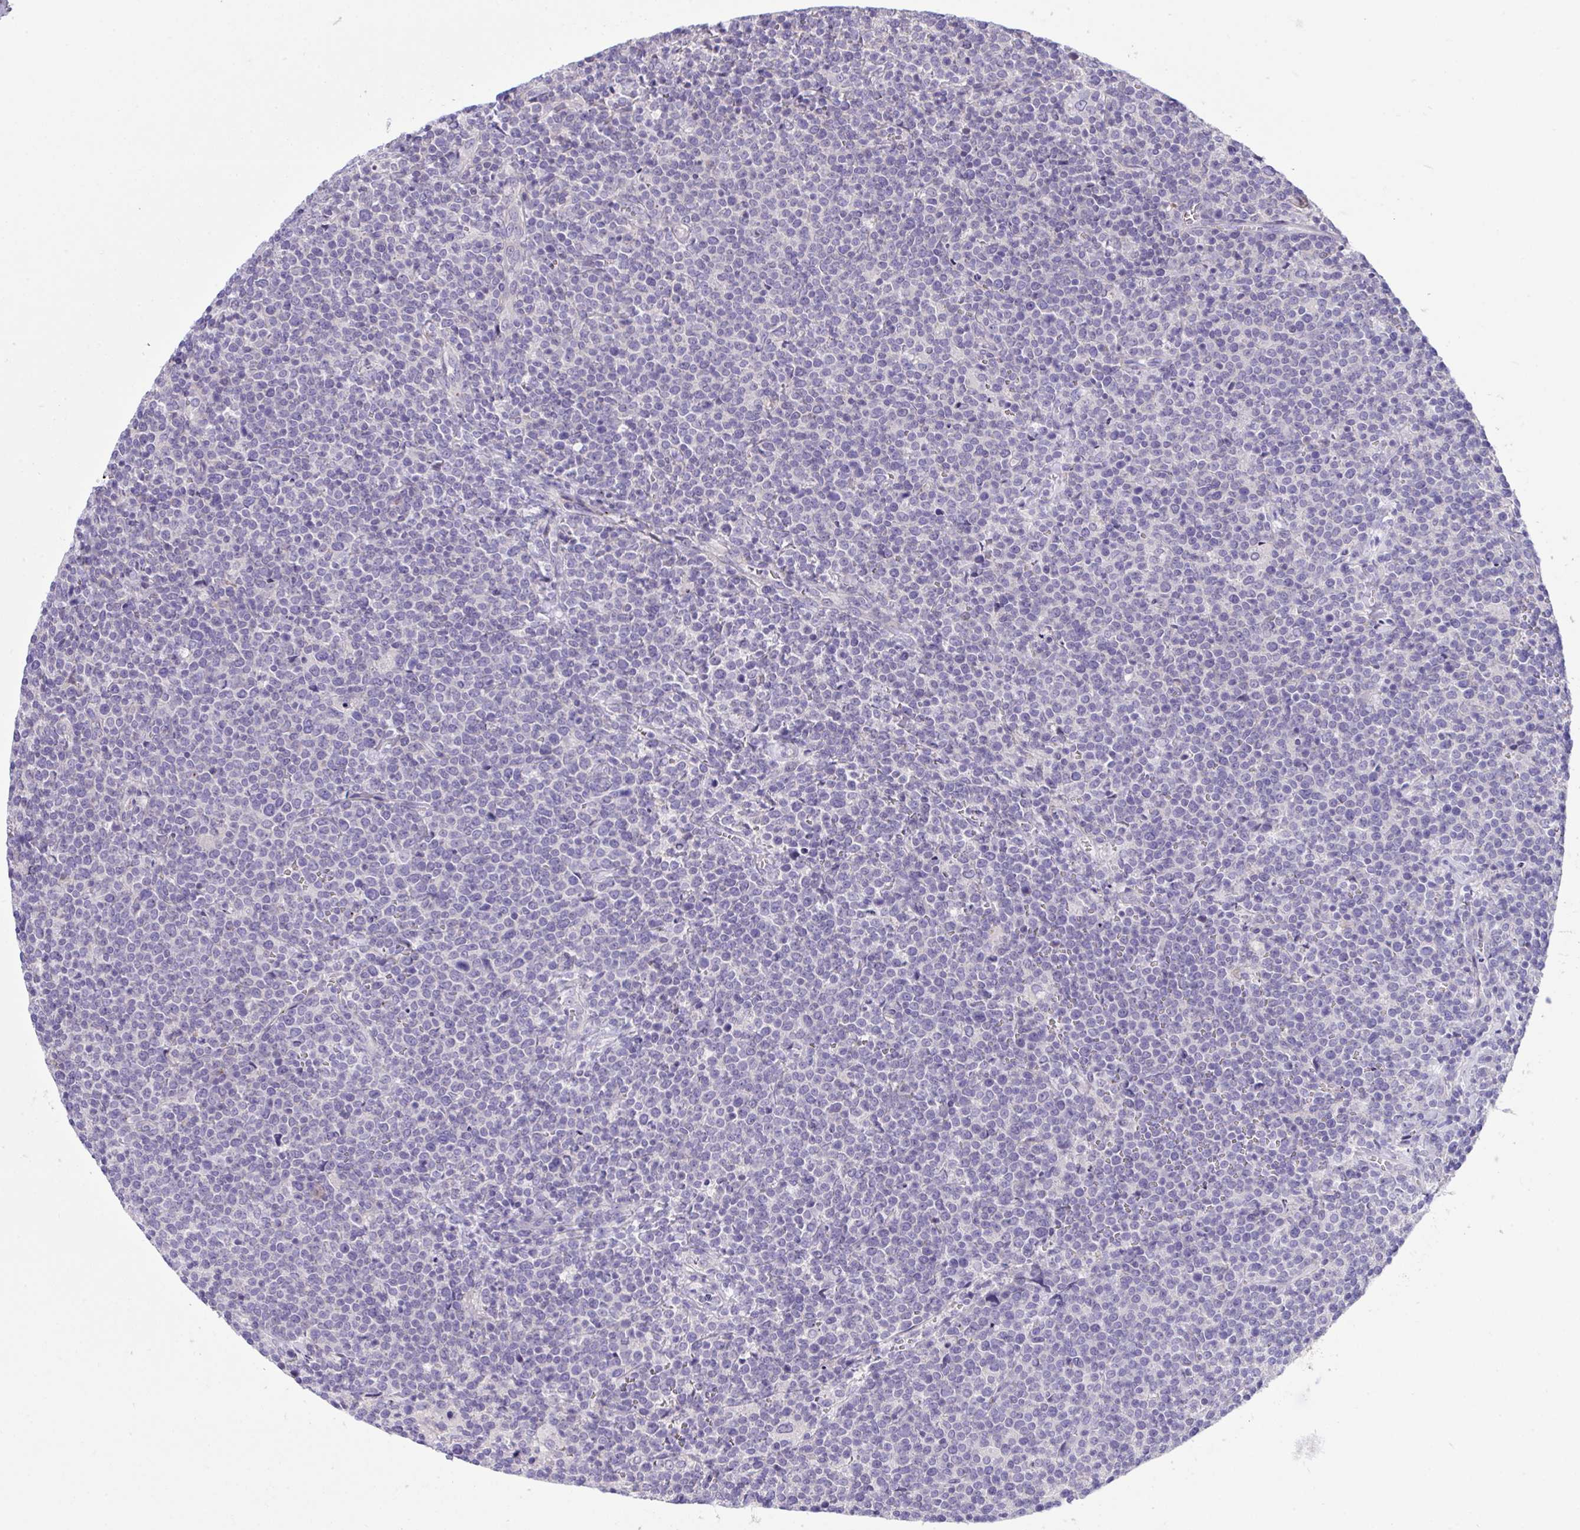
{"staining": {"intensity": "negative", "quantity": "none", "location": "none"}, "tissue": "lymphoma", "cell_type": "Tumor cells", "image_type": "cancer", "snomed": [{"axis": "morphology", "description": "Malignant lymphoma, non-Hodgkin's type, High grade"}, {"axis": "topography", "description": "Lymph node"}], "caption": "An image of human high-grade malignant lymphoma, non-Hodgkin's type is negative for staining in tumor cells.", "gene": "WDR97", "patient": {"sex": "male", "age": 61}}